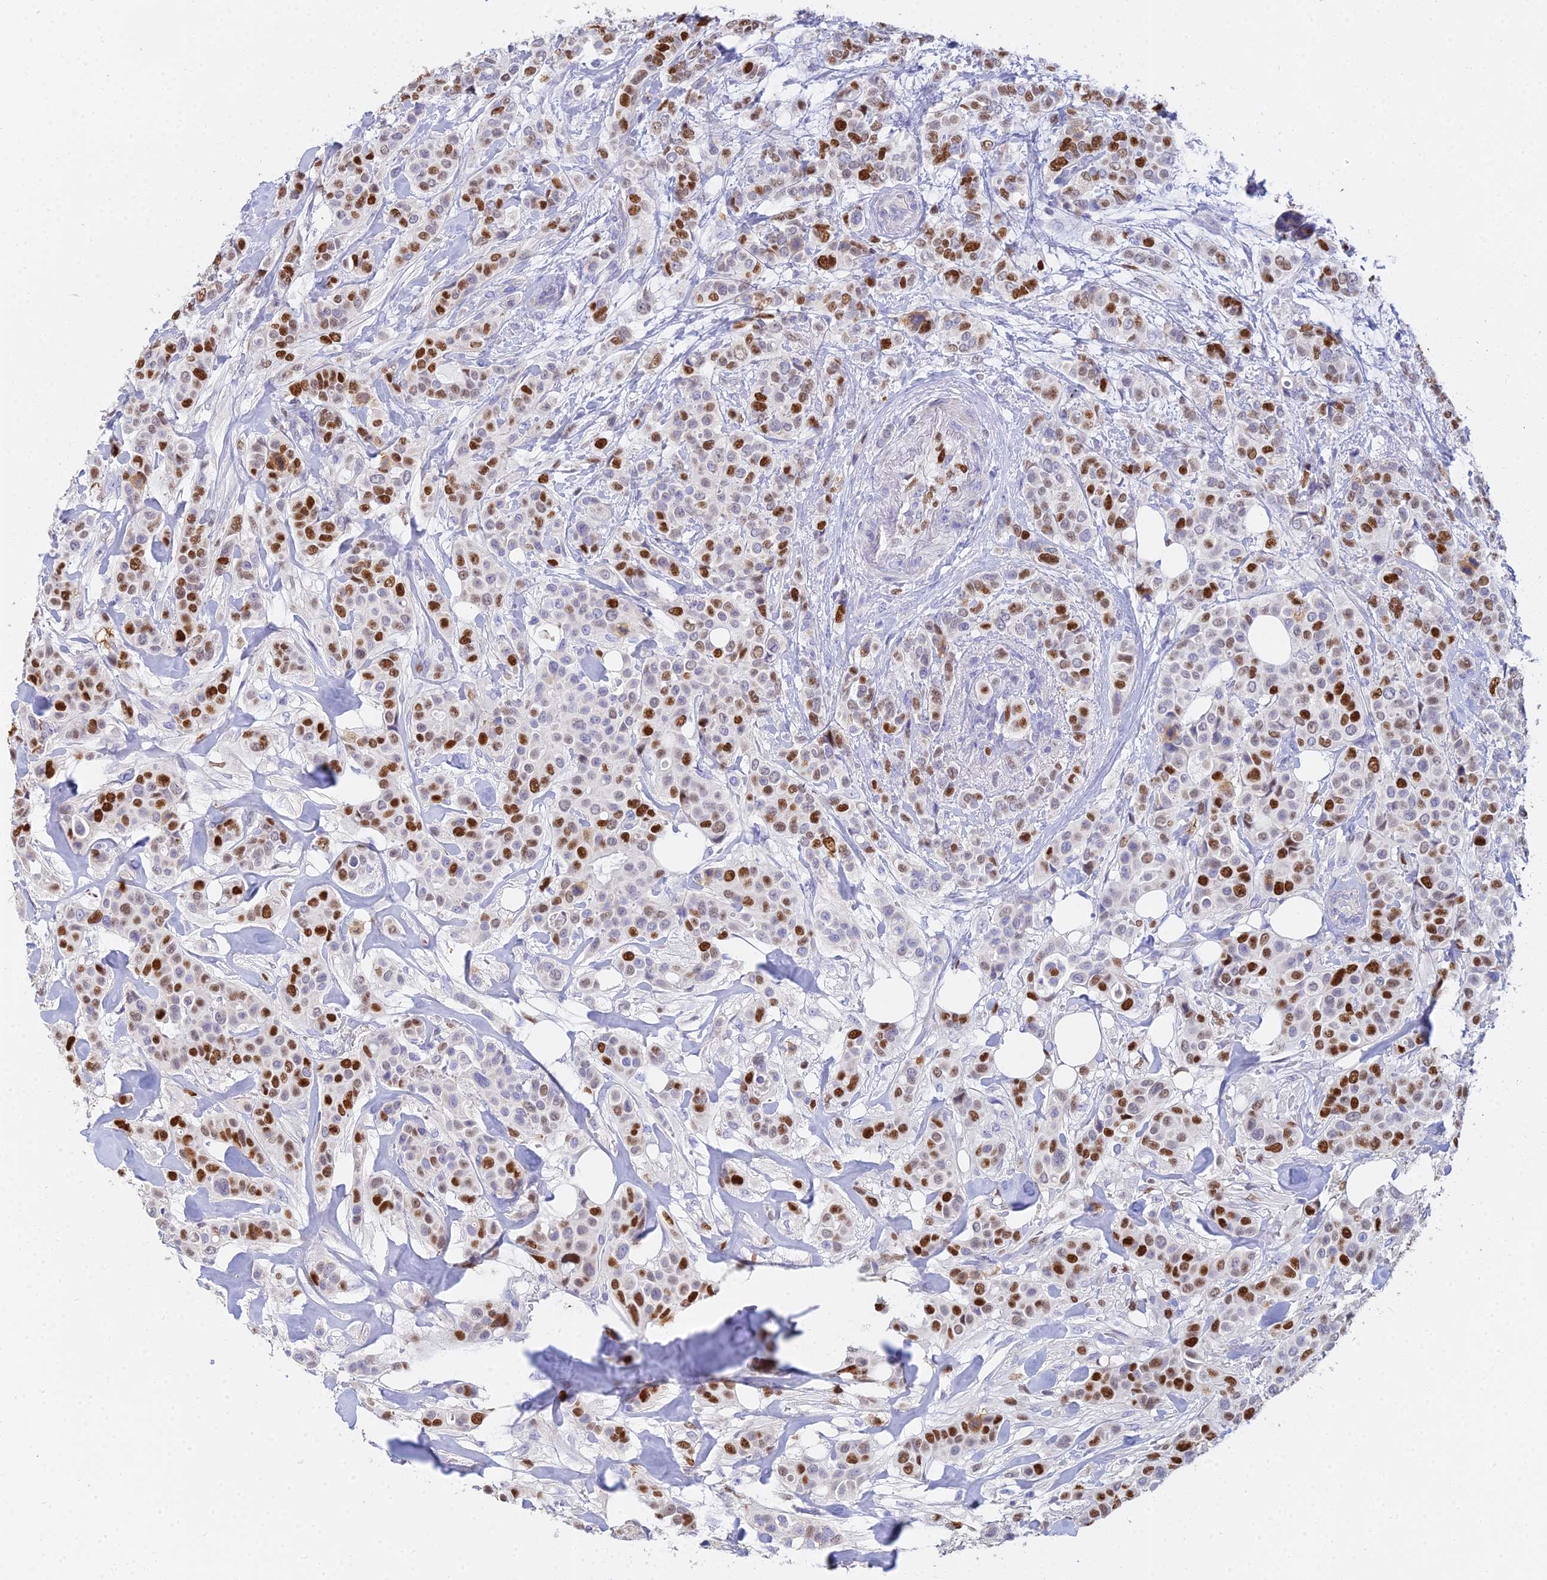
{"staining": {"intensity": "strong", "quantity": "25%-75%", "location": "nuclear"}, "tissue": "breast cancer", "cell_type": "Tumor cells", "image_type": "cancer", "snomed": [{"axis": "morphology", "description": "Lobular carcinoma"}, {"axis": "topography", "description": "Breast"}], "caption": "Immunohistochemical staining of breast lobular carcinoma reveals high levels of strong nuclear staining in about 25%-75% of tumor cells.", "gene": "MCM2", "patient": {"sex": "female", "age": 51}}